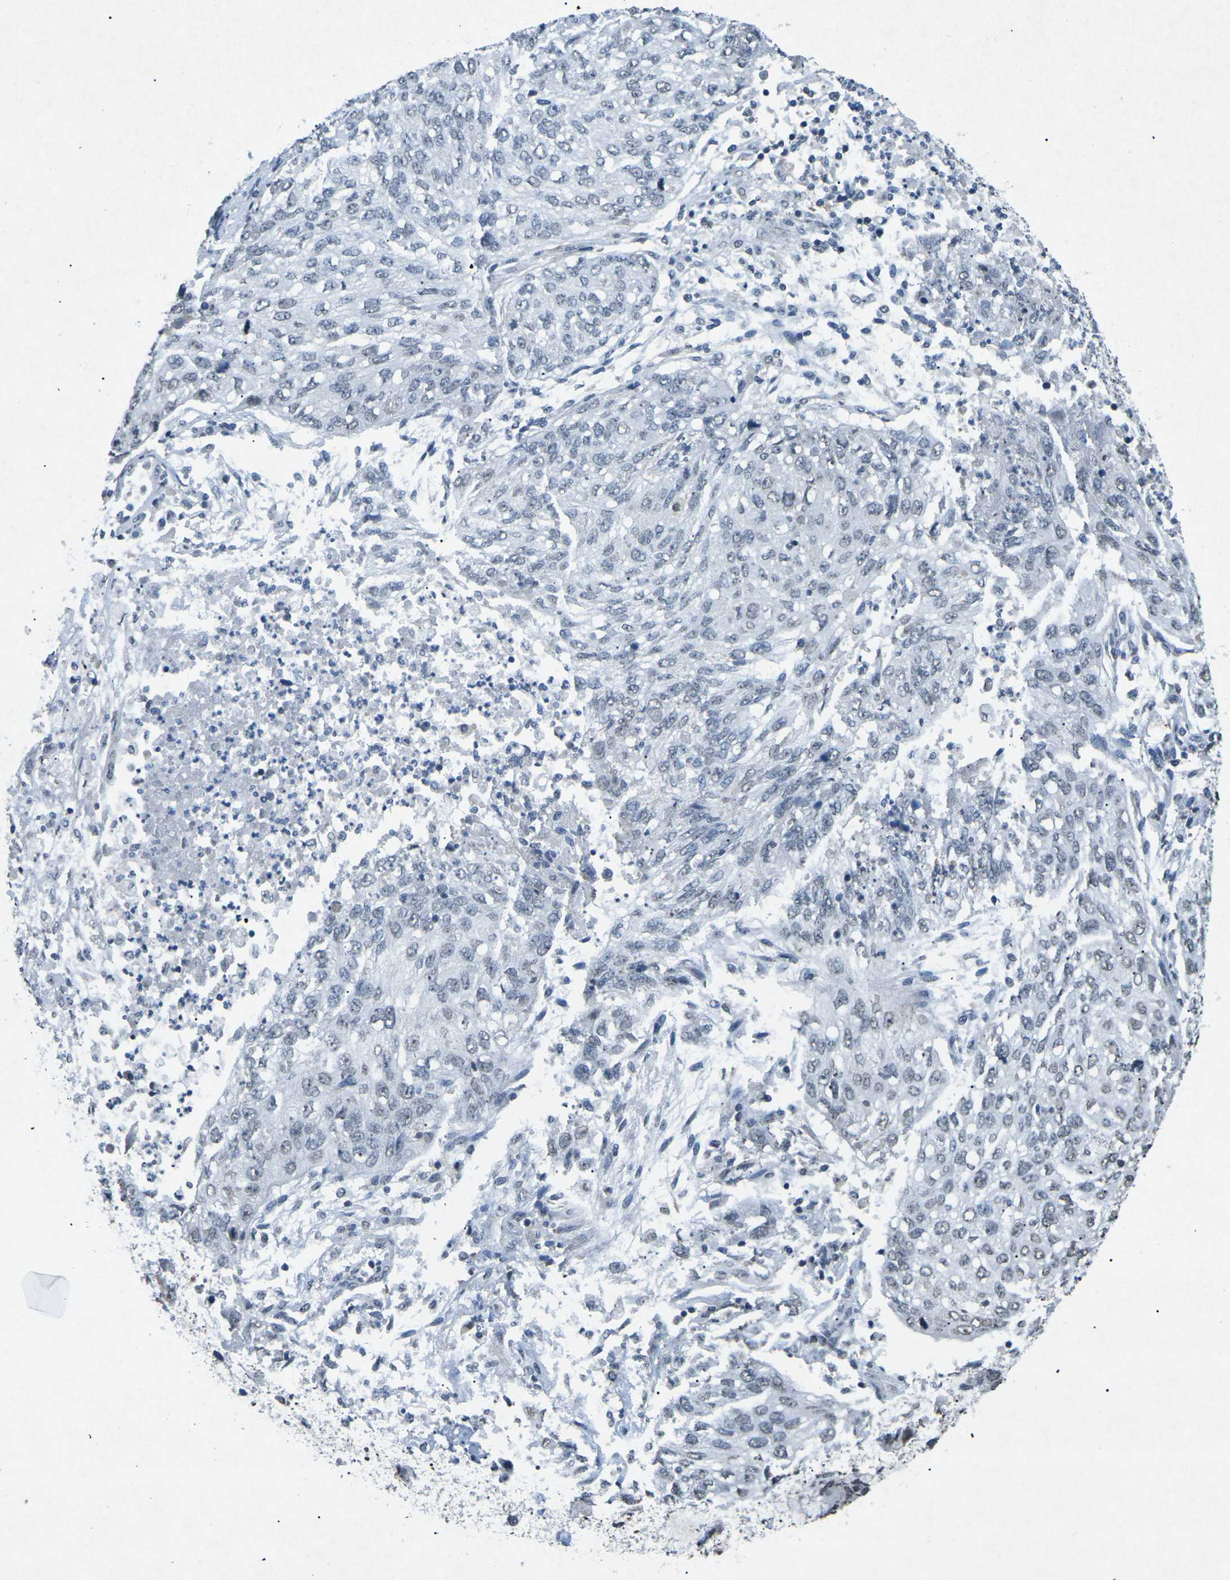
{"staining": {"intensity": "negative", "quantity": "none", "location": "none"}, "tissue": "lung cancer", "cell_type": "Tumor cells", "image_type": "cancer", "snomed": [{"axis": "morphology", "description": "Squamous cell carcinoma, NOS"}, {"axis": "topography", "description": "Lung"}], "caption": "Immunohistochemical staining of lung cancer (squamous cell carcinoma) shows no significant staining in tumor cells. (DAB immunohistochemistry (IHC), high magnification).", "gene": "TFR2", "patient": {"sex": "female", "age": 63}}